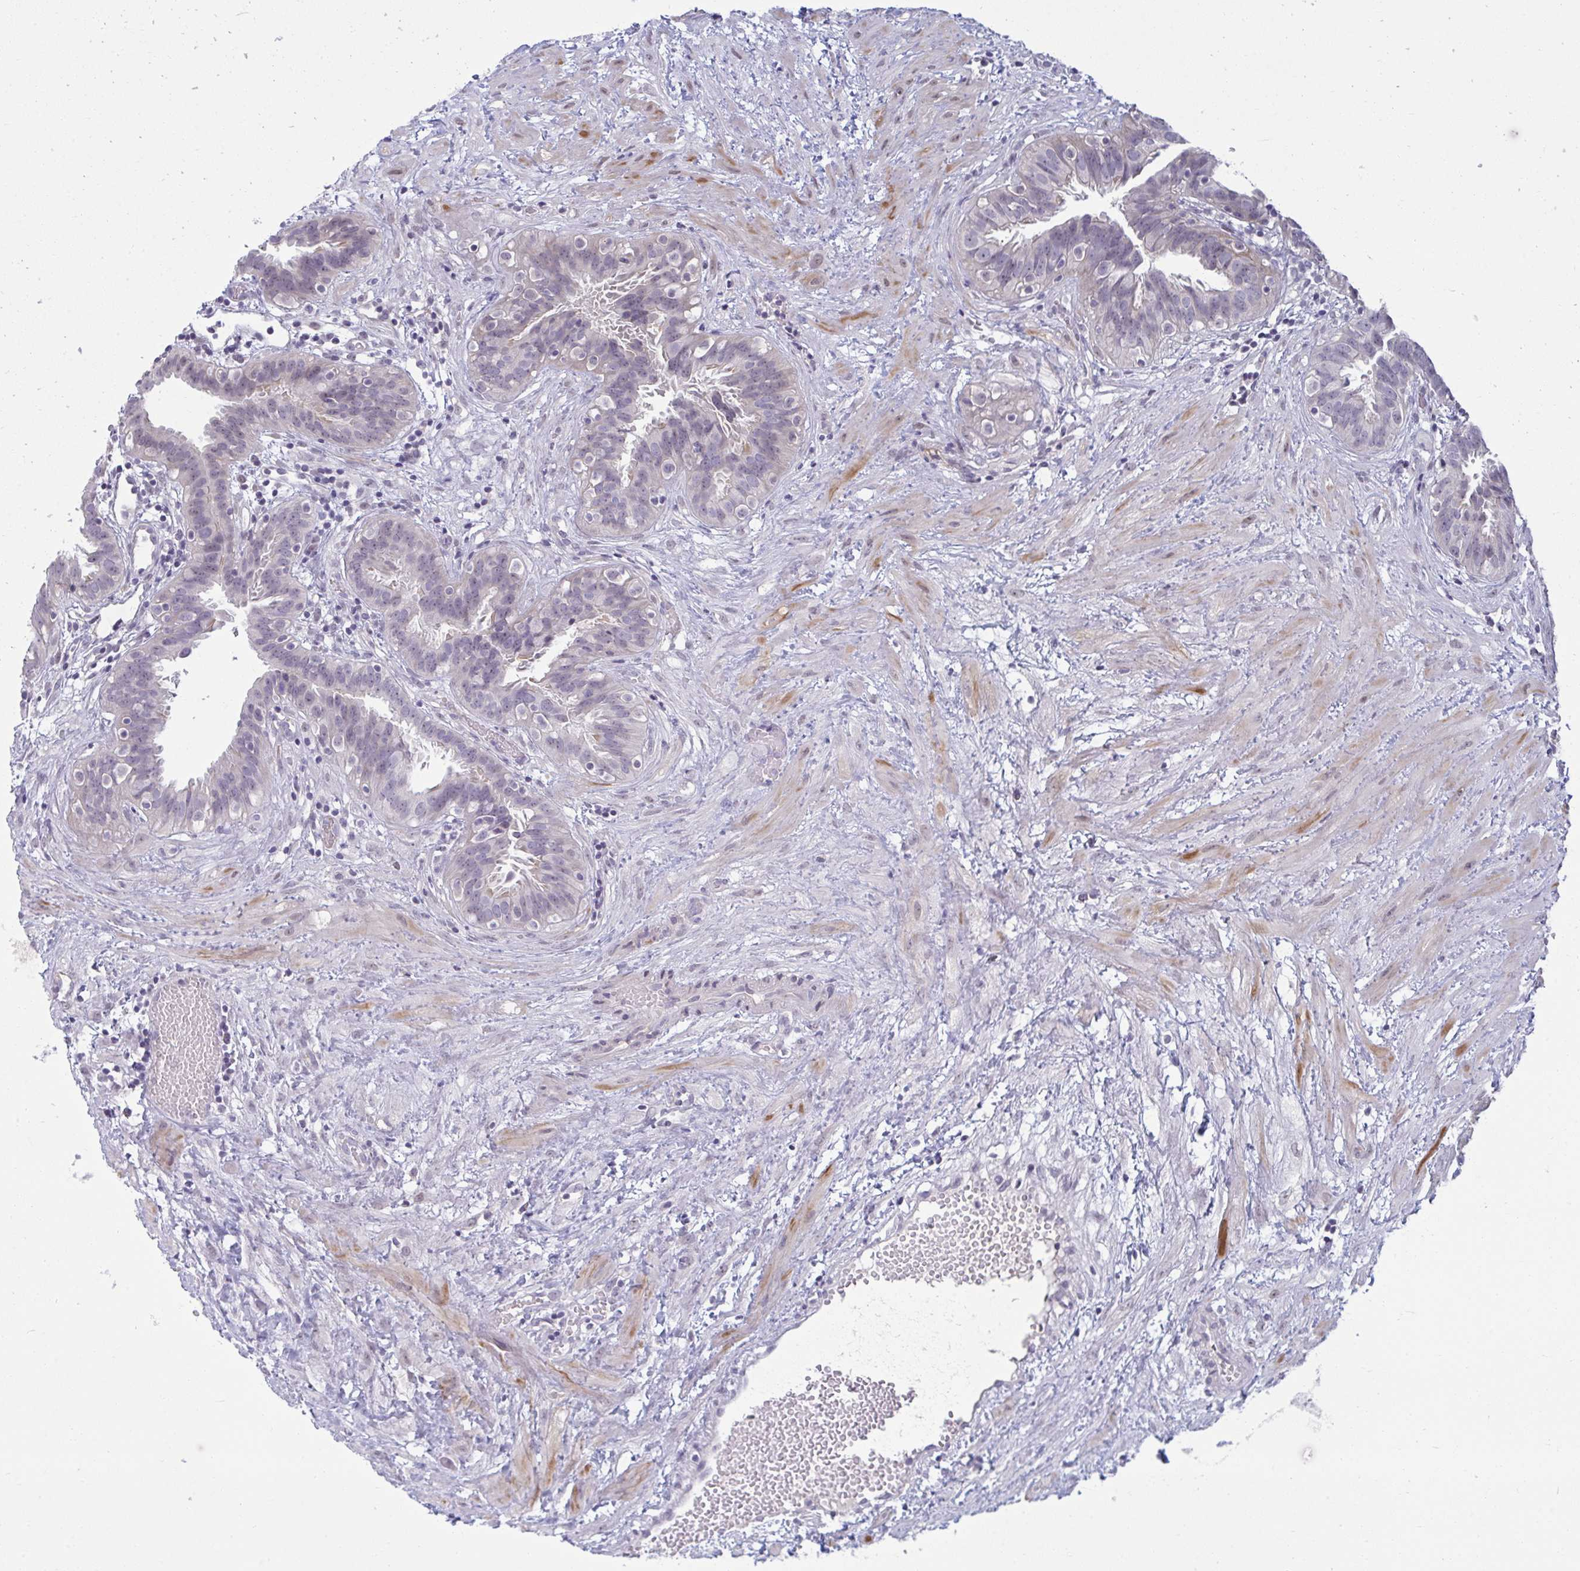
{"staining": {"intensity": "weak", "quantity": "<25%", "location": "cytoplasmic/membranous"}, "tissue": "fallopian tube", "cell_type": "Glandular cells", "image_type": "normal", "snomed": [{"axis": "morphology", "description": "Normal tissue, NOS"}, {"axis": "topography", "description": "Fallopian tube"}], "caption": "This is a micrograph of immunohistochemistry staining of normal fallopian tube, which shows no expression in glandular cells.", "gene": "RNASEH1", "patient": {"sex": "female", "age": 37}}